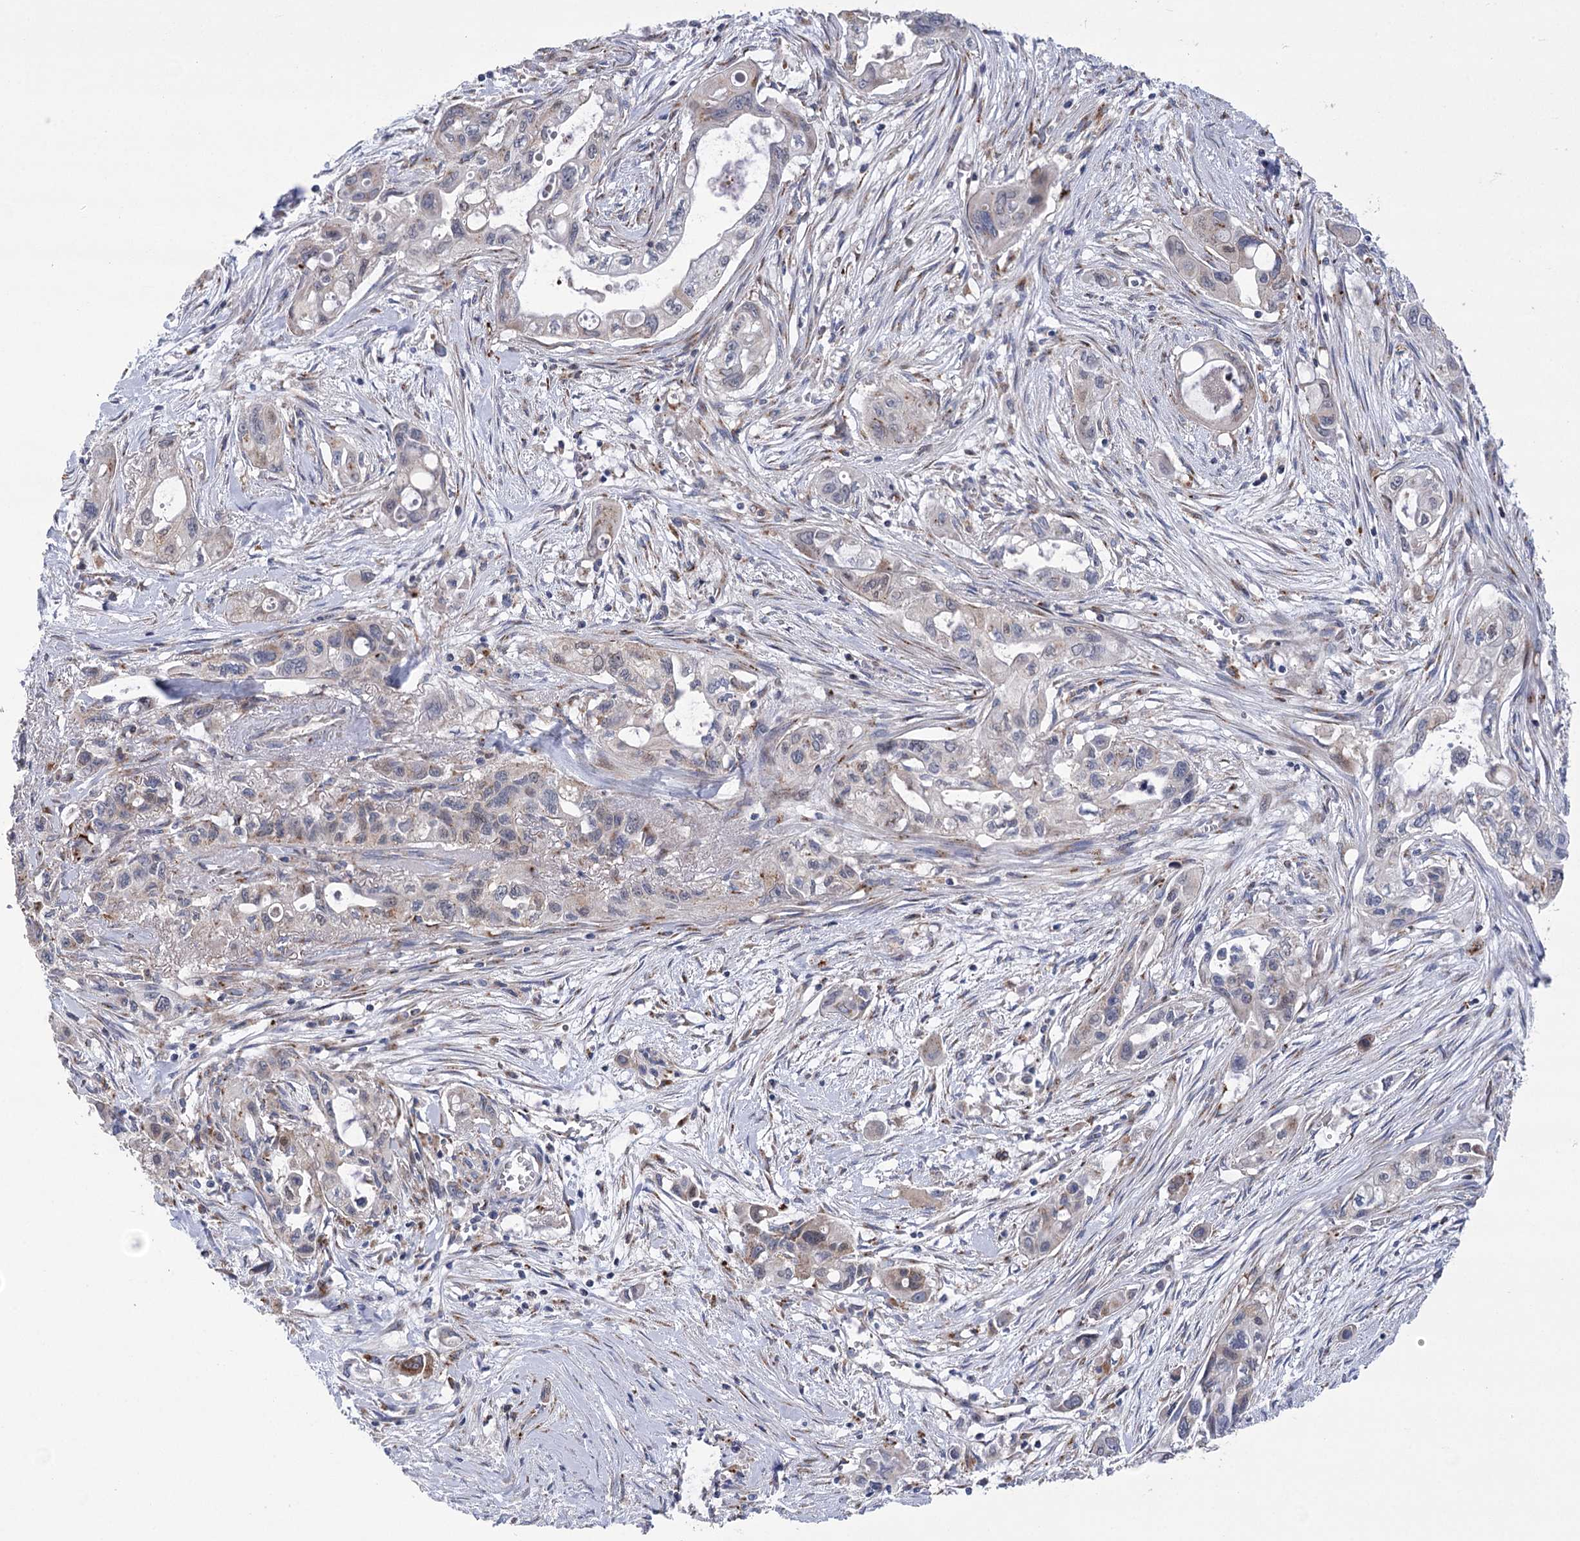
{"staining": {"intensity": "weak", "quantity": "<25%", "location": "cytoplasmic/membranous"}, "tissue": "pancreatic cancer", "cell_type": "Tumor cells", "image_type": "cancer", "snomed": [{"axis": "morphology", "description": "Adenocarcinoma, NOS"}, {"axis": "topography", "description": "Pancreas"}], "caption": "Human pancreatic cancer stained for a protein using immunohistochemistry exhibits no expression in tumor cells.", "gene": "NME7", "patient": {"sex": "male", "age": 75}}